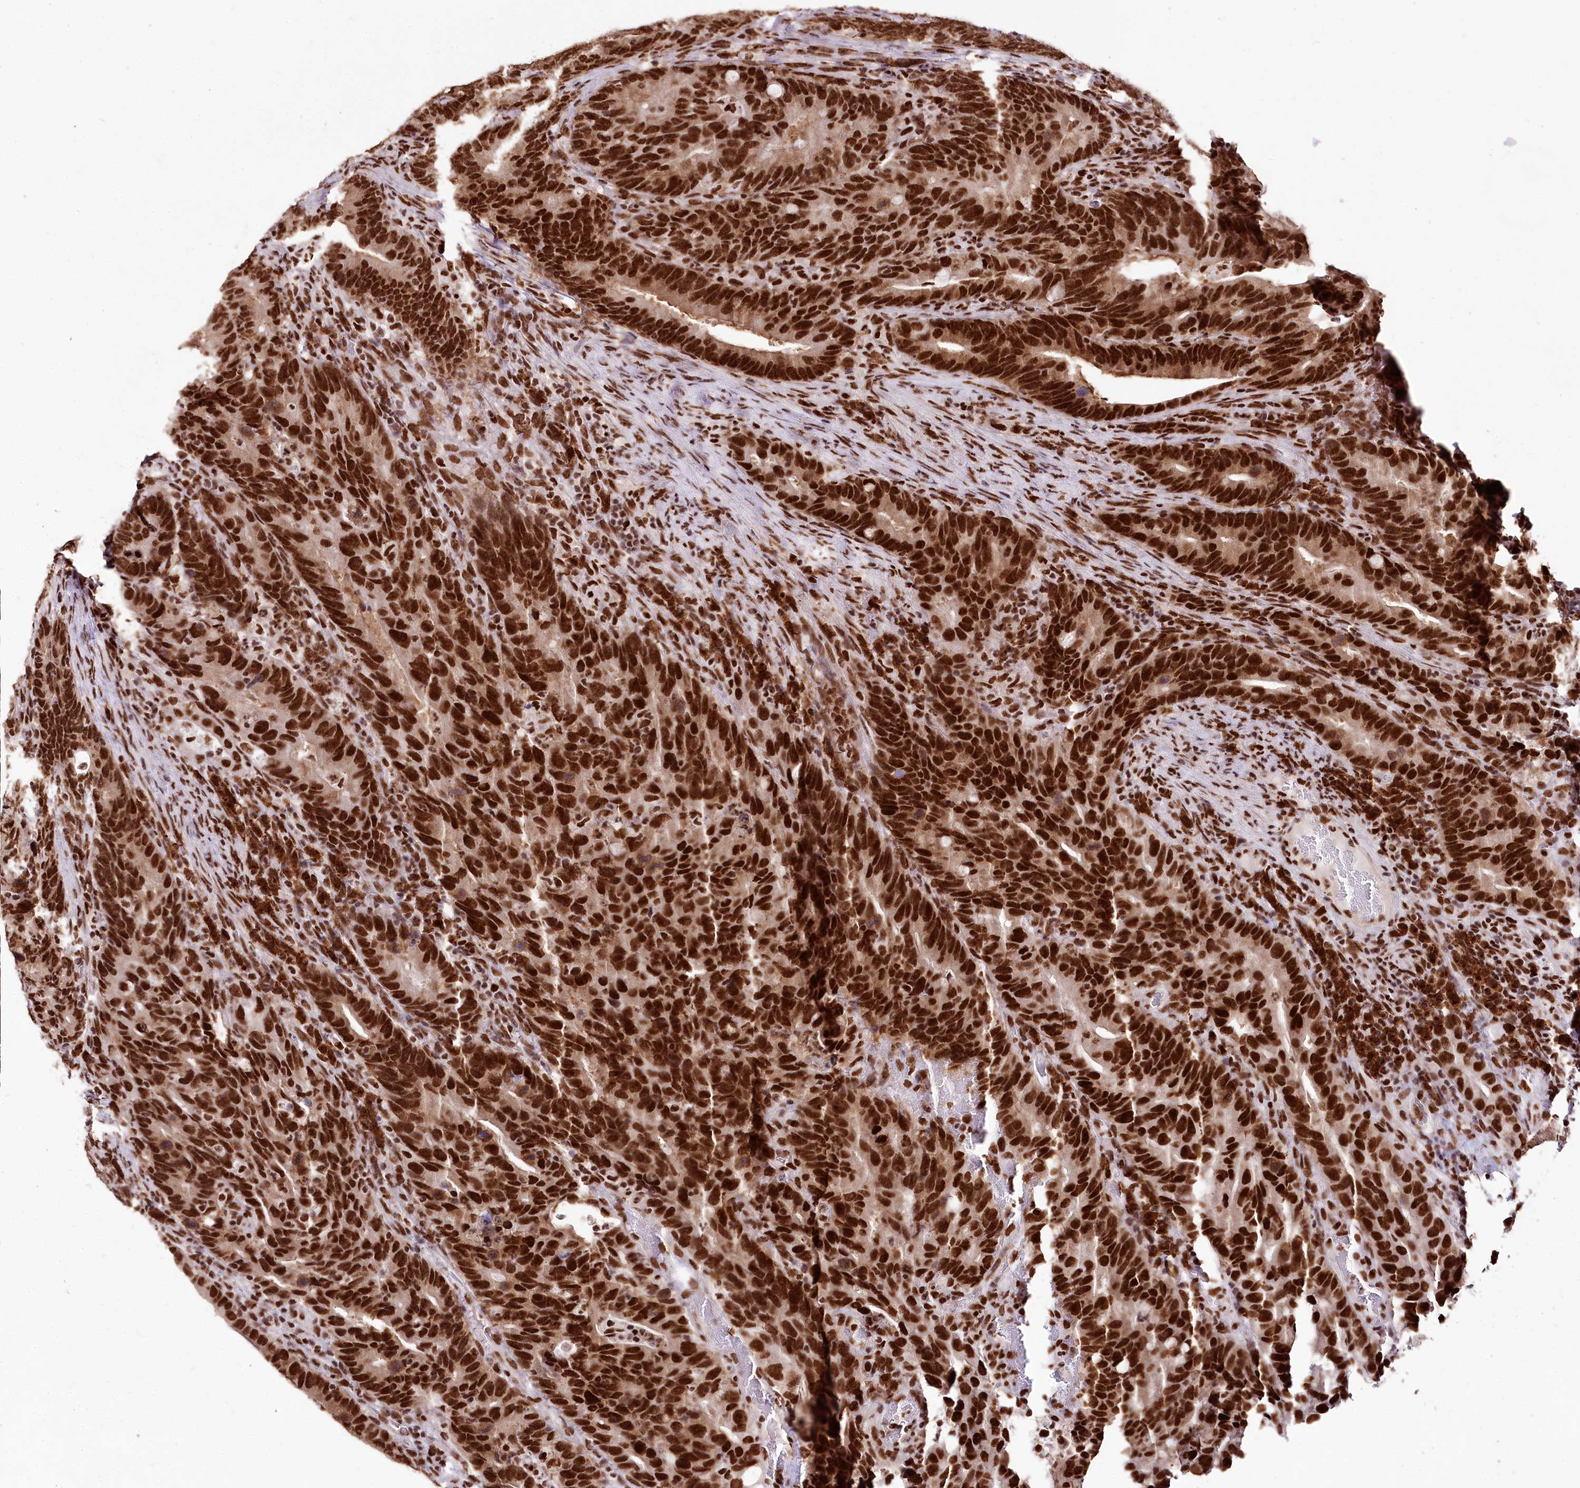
{"staining": {"intensity": "strong", "quantity": ">75%", "location": "nuclear"}, "tissue": "colorectal cancer", "cell_type": "Tumor cells", "image_type": "cancer", "snomed": [{"axis": "morphology", "description": "Adenocarcinoma, NOS"}, {"axis": "topography", "description": "Colon"}], "caption": "Strong nuclear positivity is seen in about >75% of tumor cells in colorectal adenocarcinoma. The staining is performed using DAB (3,3'-diaminobenzidine) brown chromogen to label protein expression. The nuclei are counter-stained blue using hematoxylin.", "gene": "SMARCE1", "patient": {"sex": "female", "age": 66}}